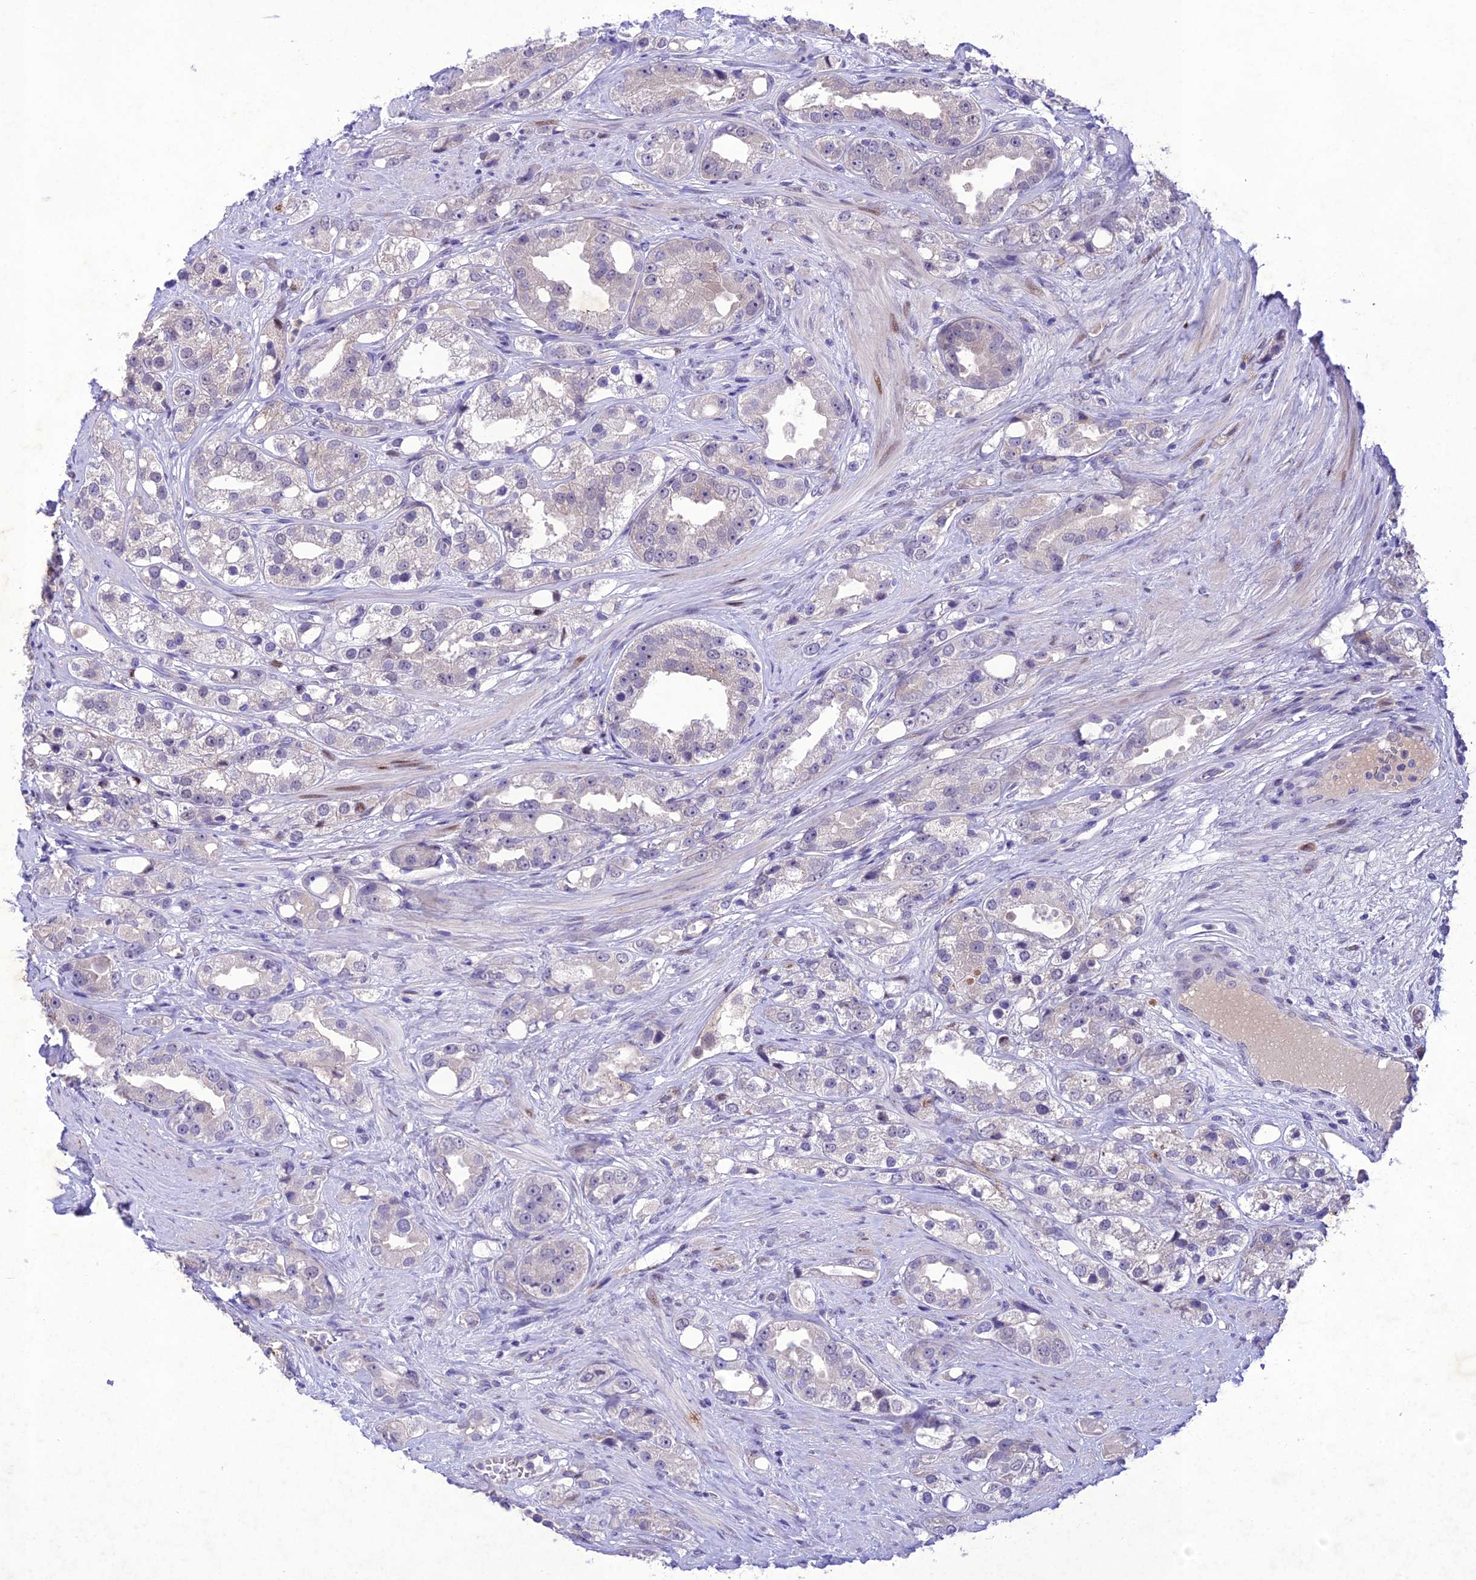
{"staining": {"intensity": "weak", "quantity": "<25%", "location": "cytoplasmic/membranous"}, "tissue": "prostate cancer", "cell_type": "Tumor cells", "image_type": "cancer", "snomed": [{"axis": "morphology", "description": "Adenocarcinoma, NOS"}, {"axis": "topography", "description": "Prostate"}], "caption": "Tumor cells are negative for protein expression in human prostate cancer.", "gene": "ANKRD52", "patient": {"sex": "male", "age": 79}}